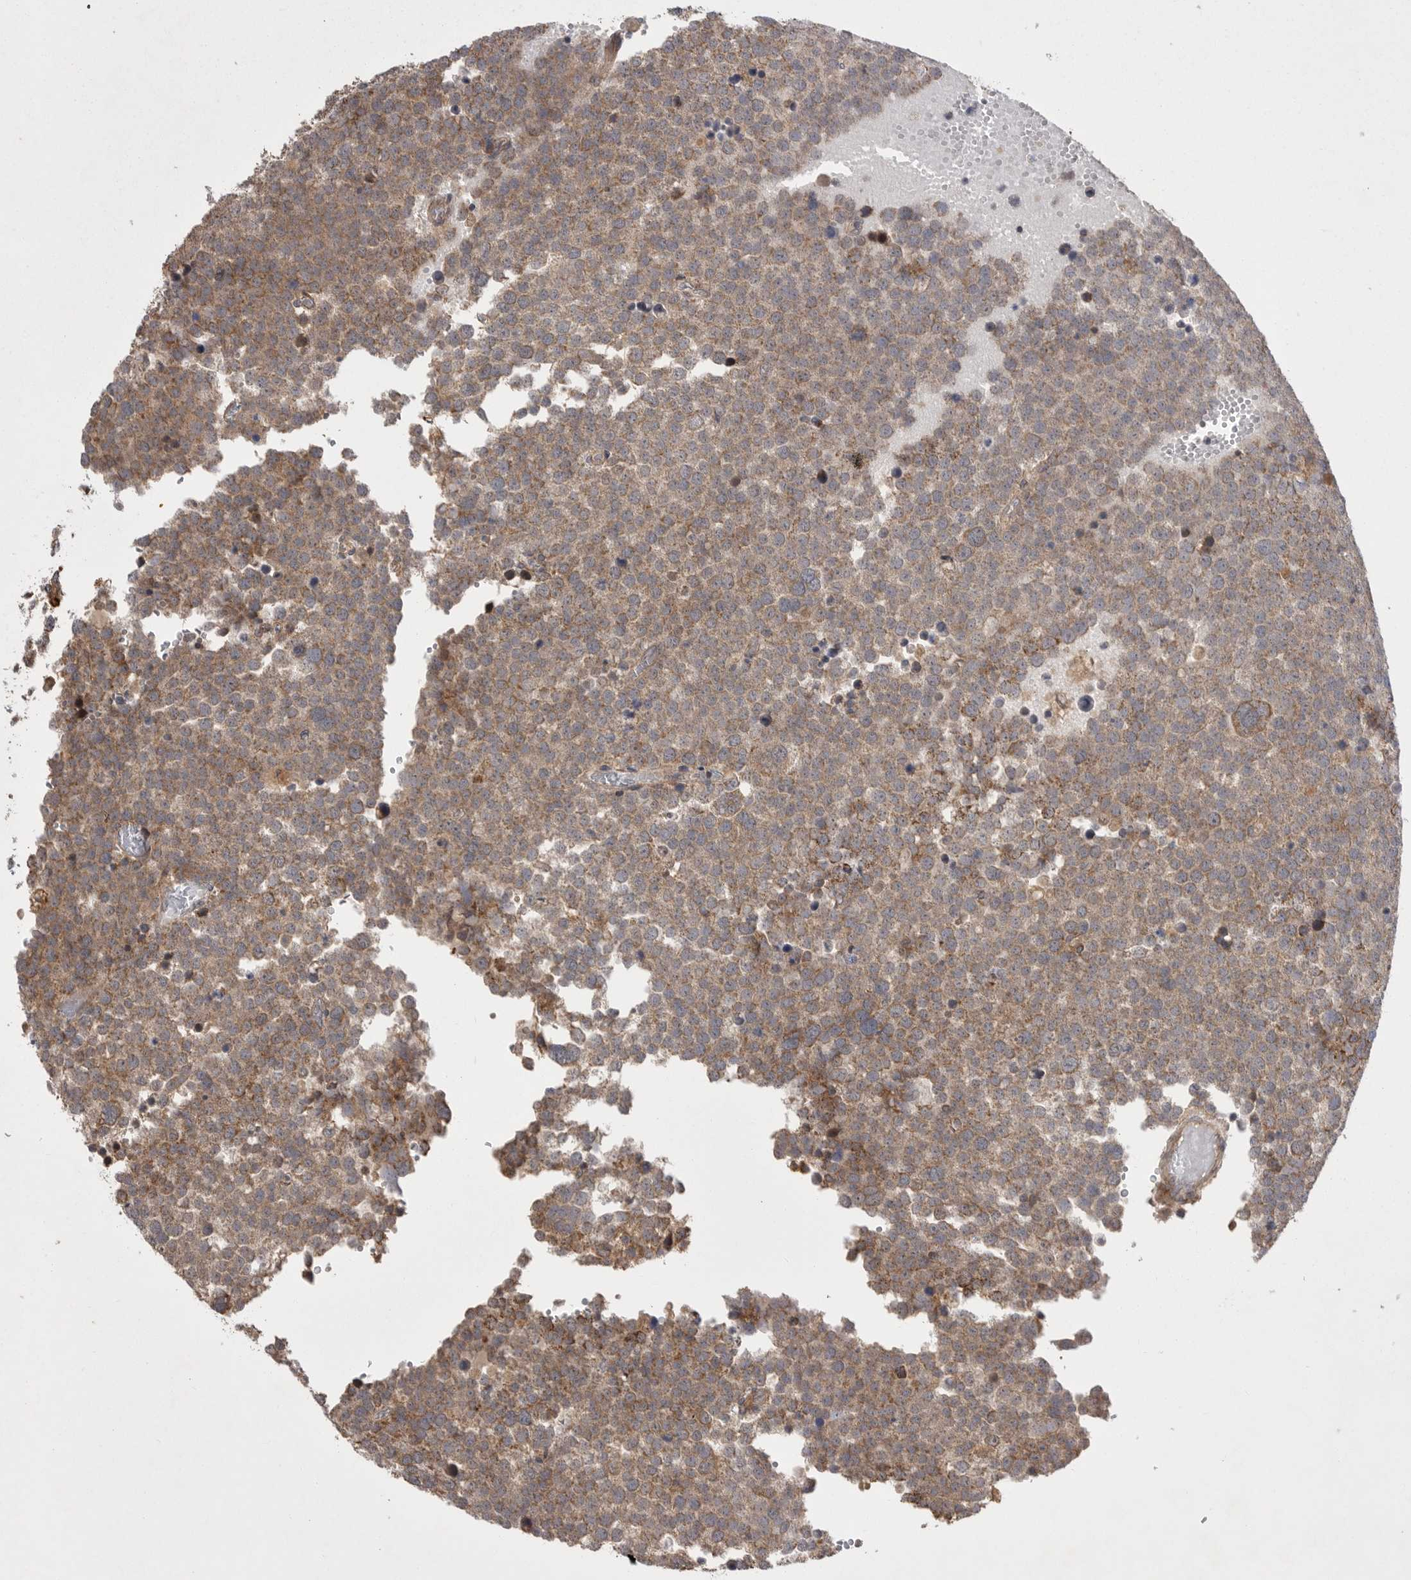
{"staining": {"intensity": "moderate", "quantity": ">75%", "location": "cytoplasmic/membranous"}, "tissue": "testis cancer", "cell_type": "Tumor cells", "image_type": "cancer", "snomed": [{"axis": "morphology", "description": "Seminoma, NOS"}, {"axis": "topography", "description": "Testis"}], "caption": "Tumor cells display medium levels of moderate cytoplasmic/membranous staining in approximately >75% of cells in testis cancer (seminoma). (DAB IHC, brown staining for protein, blue staining for nuclei).", "gene": "KYAT3", "patient": {"sex": "male", "age": 71}}